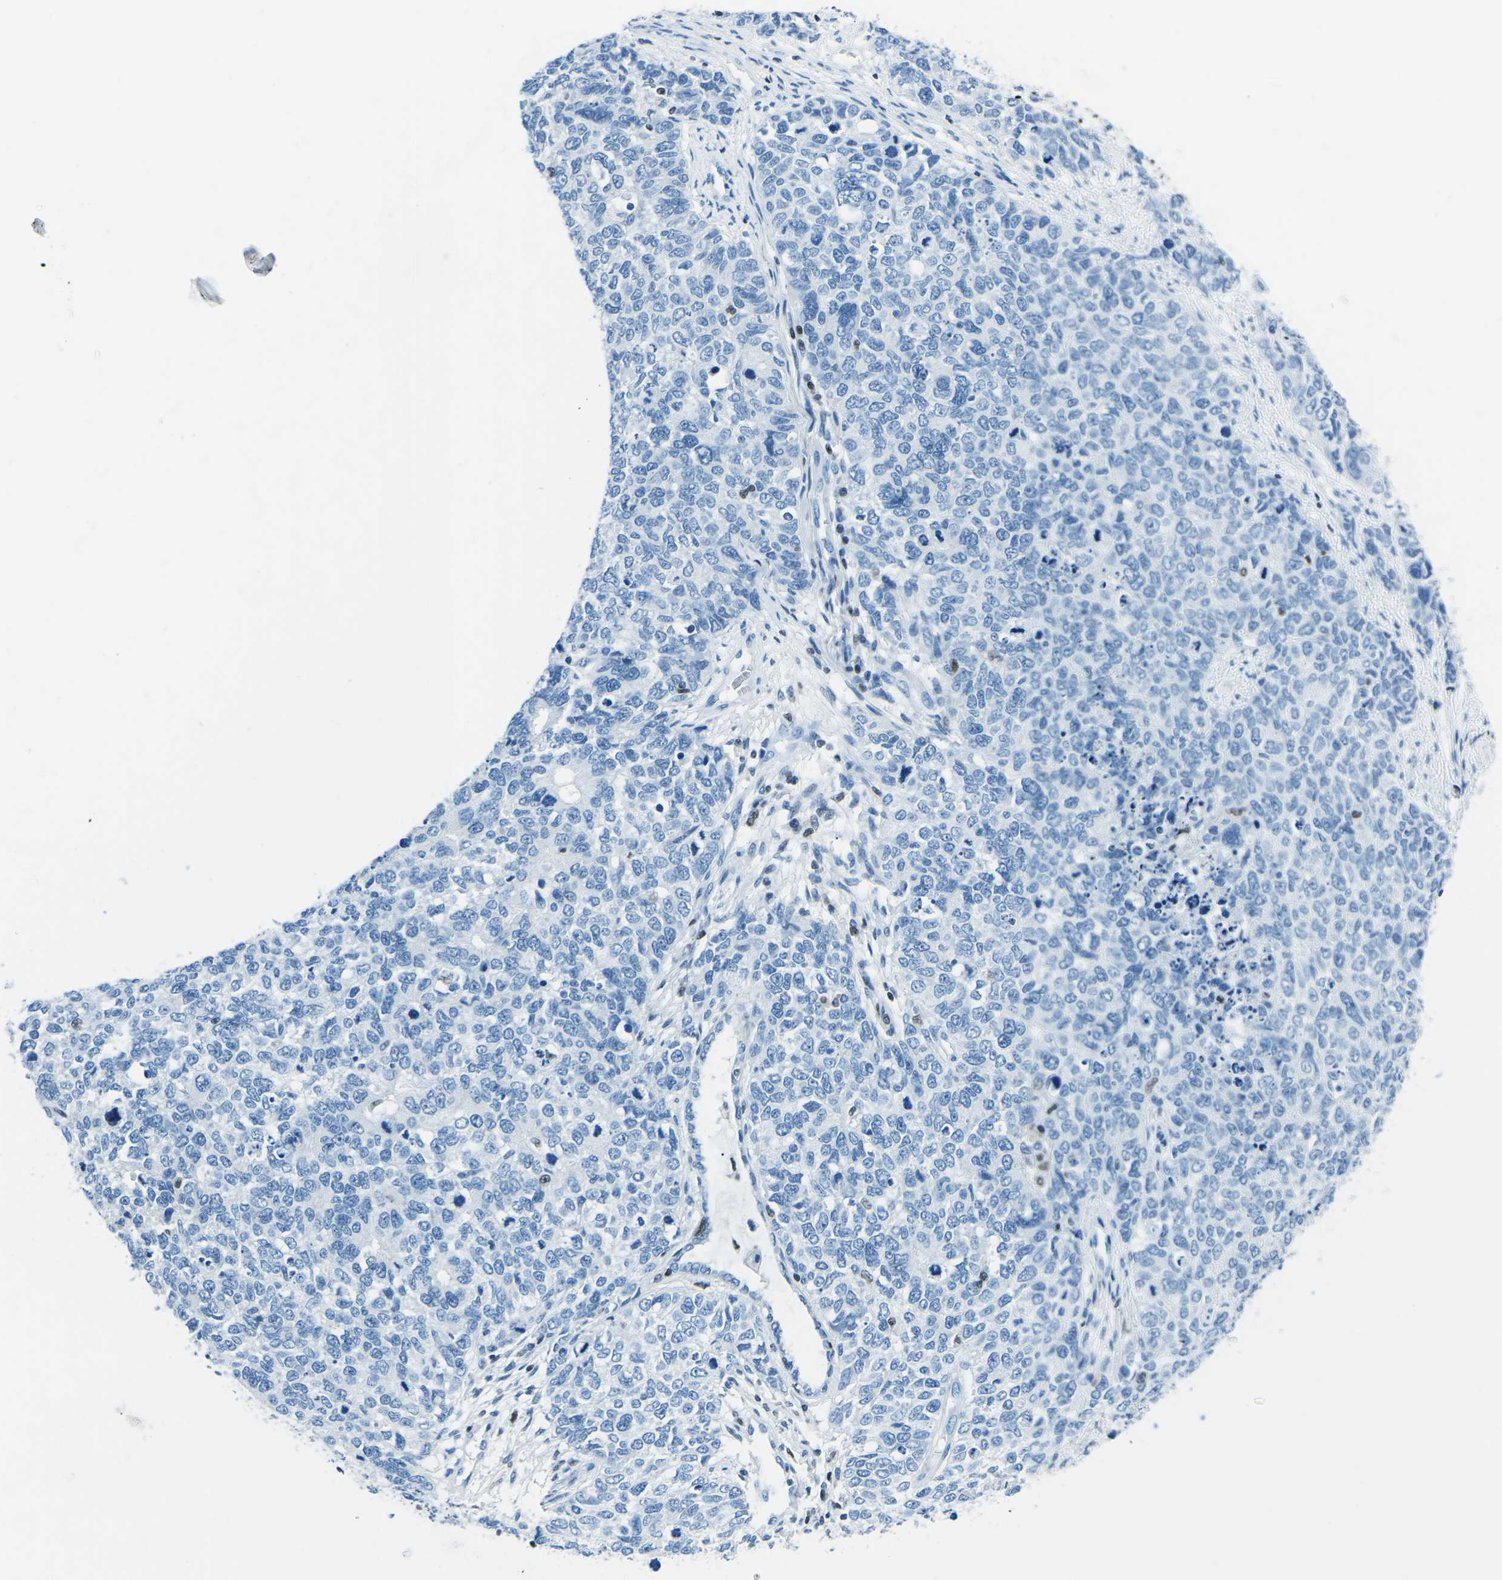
{"staining": {"intensity": "negative", "quantity": "none", "location": "none"}, "tissue": "cervical cancer", "cell_type": "Tumor cells", "image_type": "cancer", "snomed": [{"axis": "morphology", "description": "Squamous cell carcinoma, NOS"}, {"axis": "topography", "description": "Cervix"}], "caption": "The micrograph demonstrates no significant positivity in tumor cells of squamous cell carcinoma (cervical). (Stains: DAB immunohistochemistry (IHC) with hematoxylin counter stain, Microscopy: brightfield microscopy at high magnification).", "gene": "CELF2", "patient": {"sex": "female", "age": 63}}